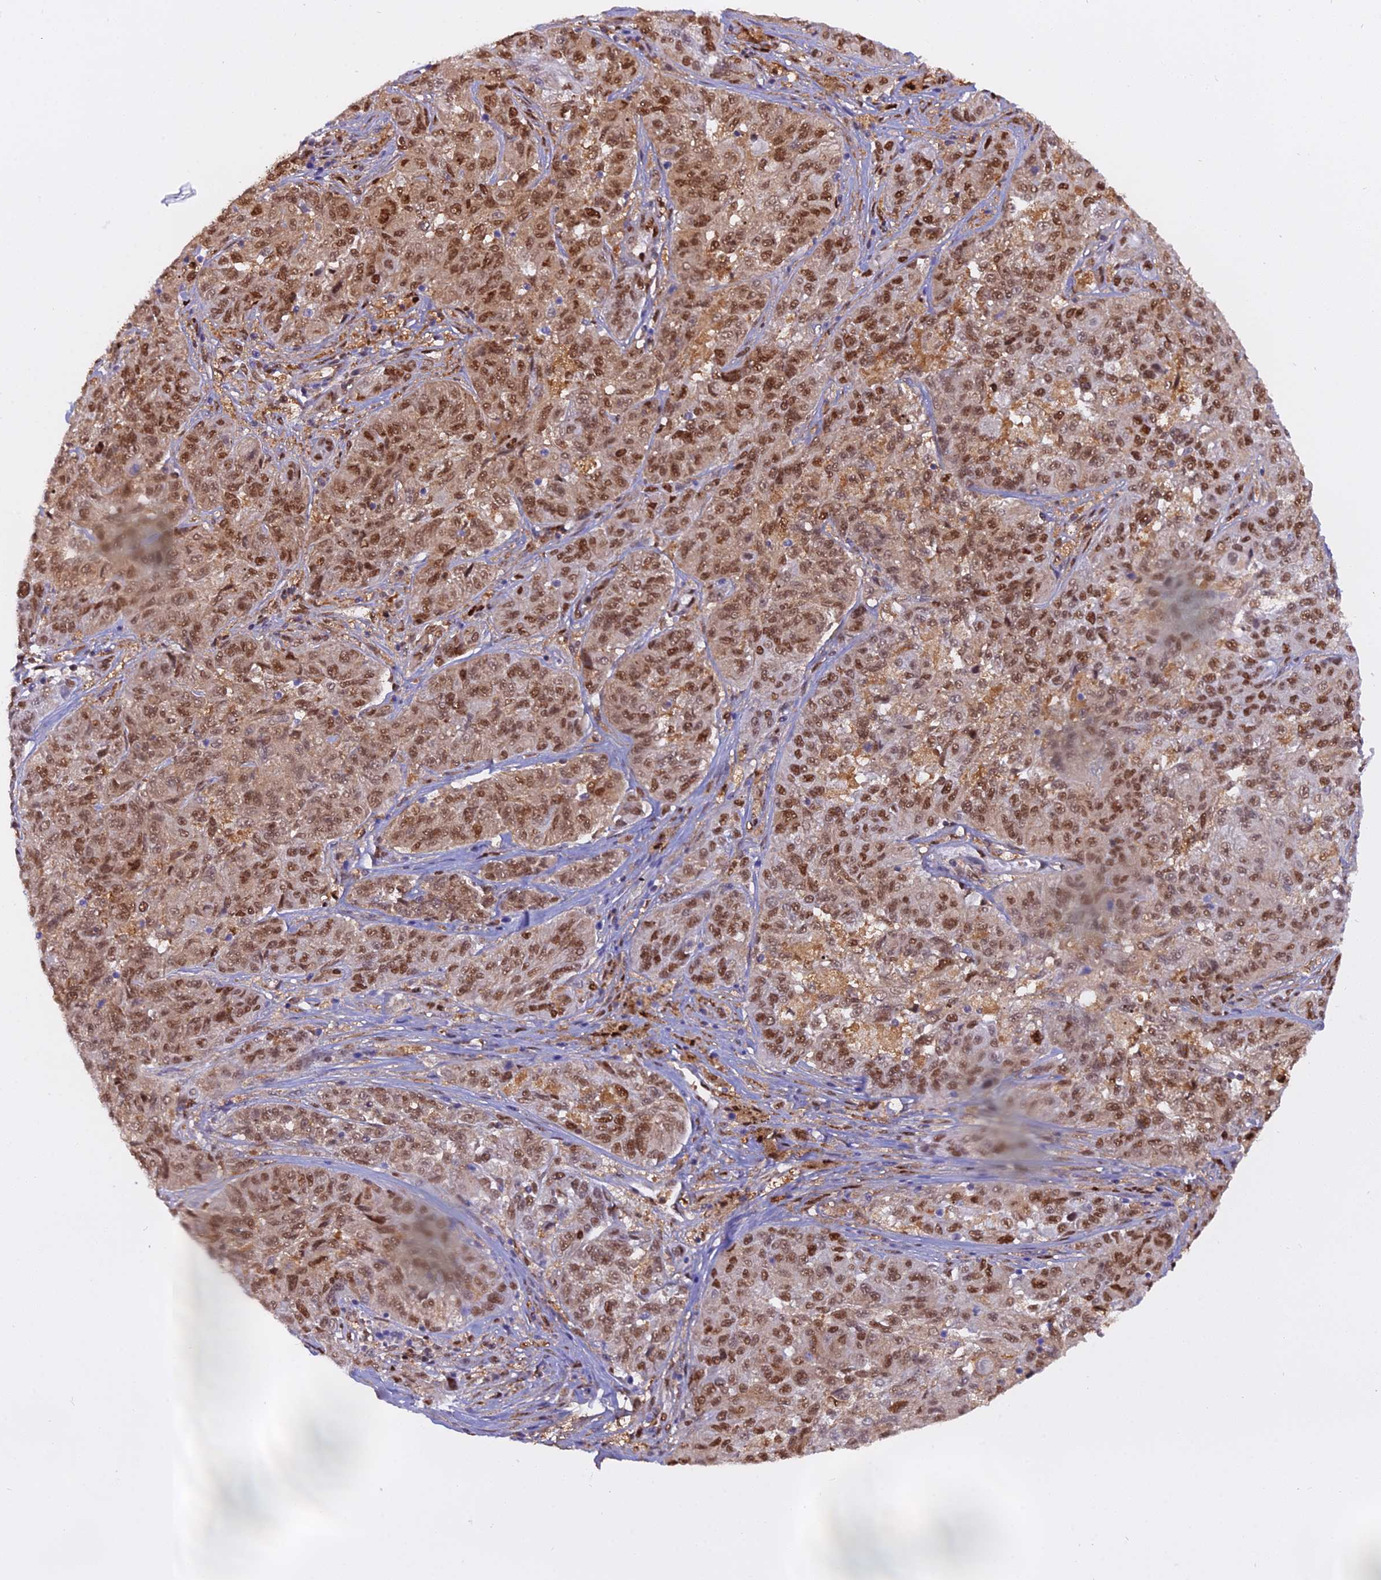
{"staining": {"intensity": "moderate", "quantity": ">75%", "location": "nuclear"}, "tissue": "melanoma", "cell_type": "Tumor cells", "image_type": "cancer", "snomed": [{"axis": "morphology", "description": "Malignant melanoma, NOS"}, {"axis": "topography", "description": "Skin"}], "caption": "Melanoma stained with DAB (3,3'-diaminobenzidine) immunohistochemistry (IHC) displays medium levels of moderate nuclear positivity in approximately >75% of tumor cells.", "gene": "NPEPL1", "patient": {"sex": "male", "age": 53}}